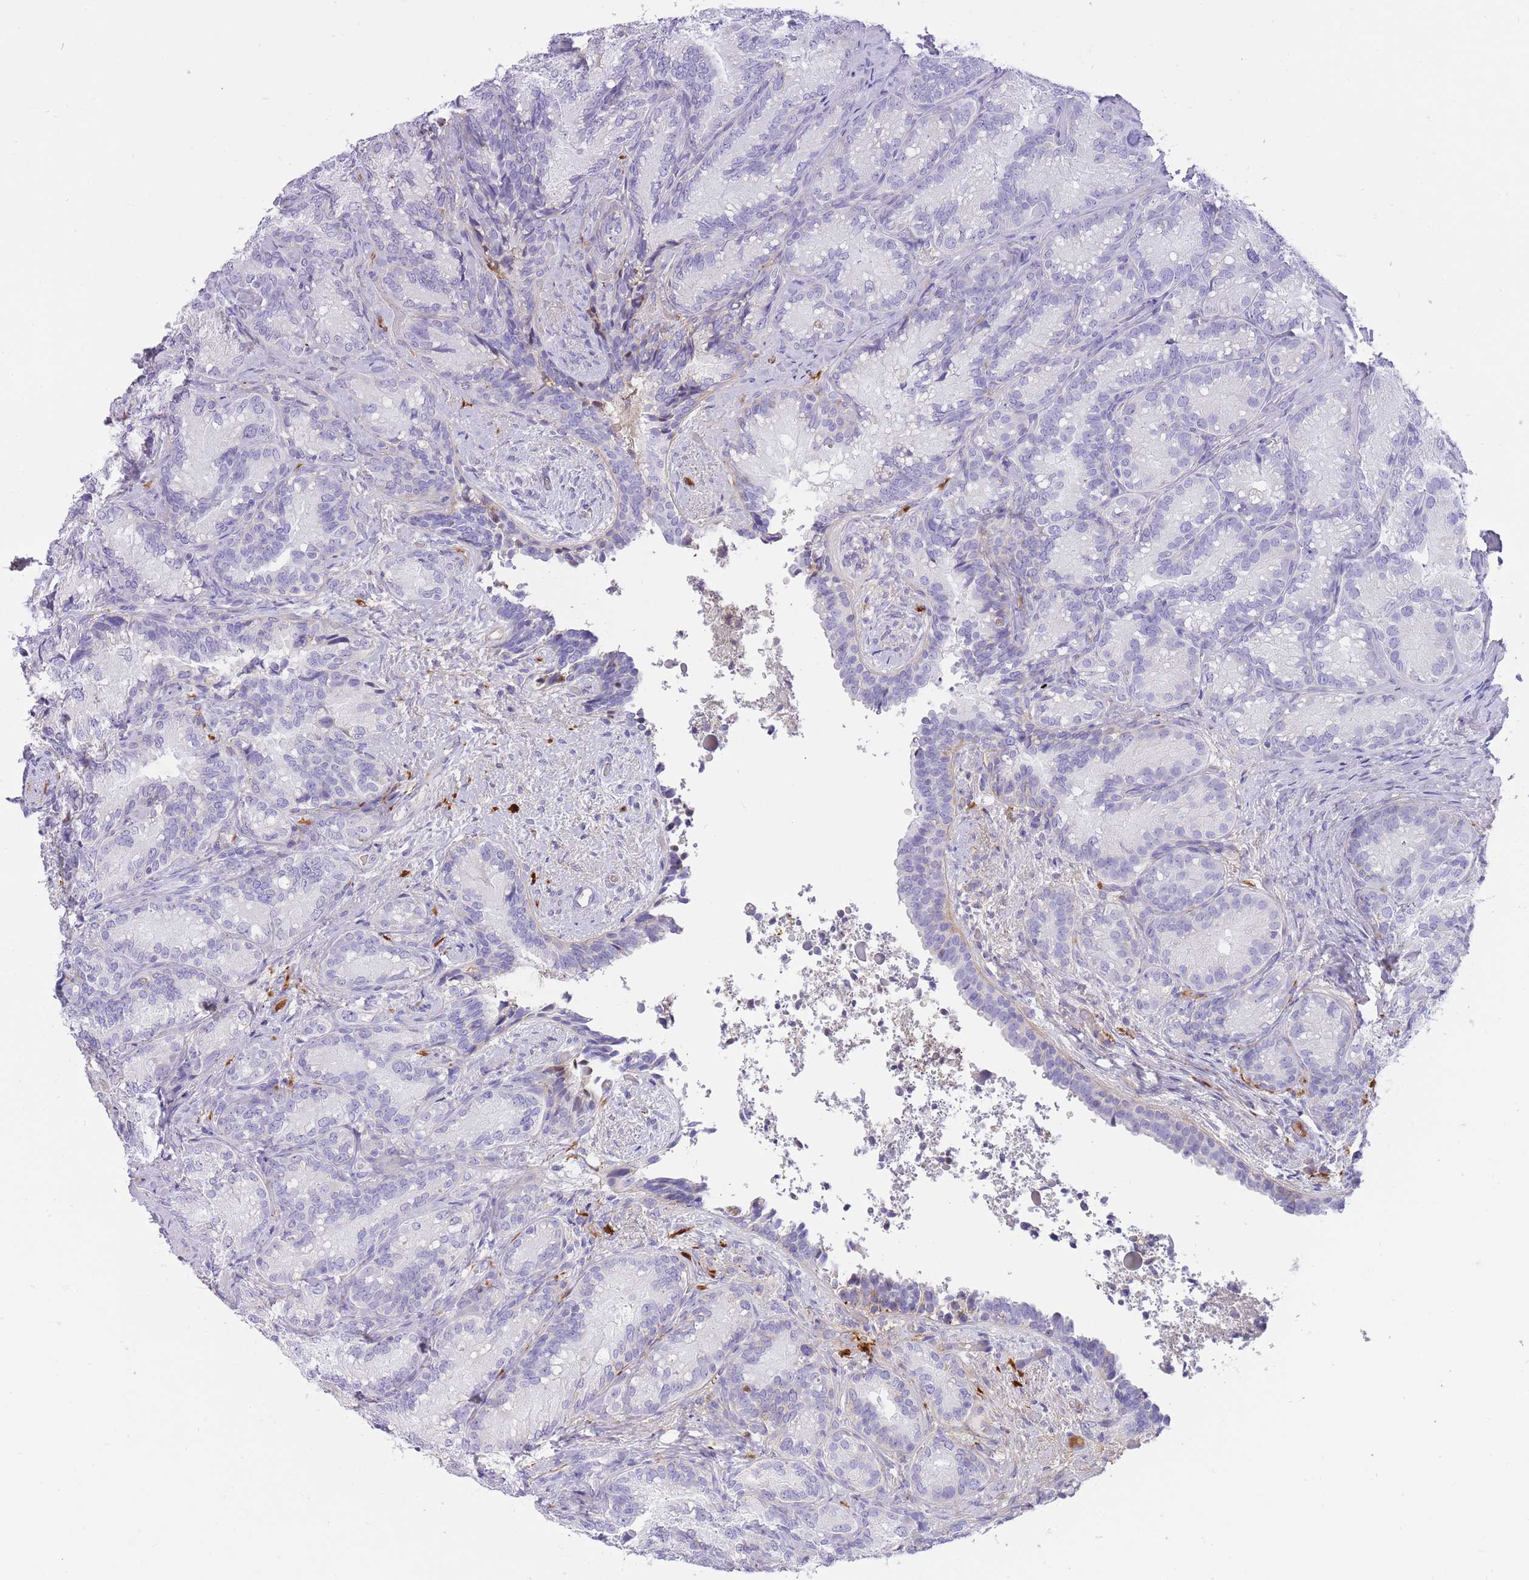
{"staining": {"intensity": "negative", "quantity": "none", "location": "none"}, "tissue": "seminal vesicle", "cell_type": "Glandular cells", "image_type": "normal", "snomed": [{"axis": "morphology", "description": "Normal tissue, NOS"}, {"axis": "topography", "description": "Seminal veicle"}], "caption": "This is a image of IHC staining of normal seminal vesicle, which shows no positivity in glandular cells.", "gene": "HRG", "patient": {"sex": "male", "age": 58}}